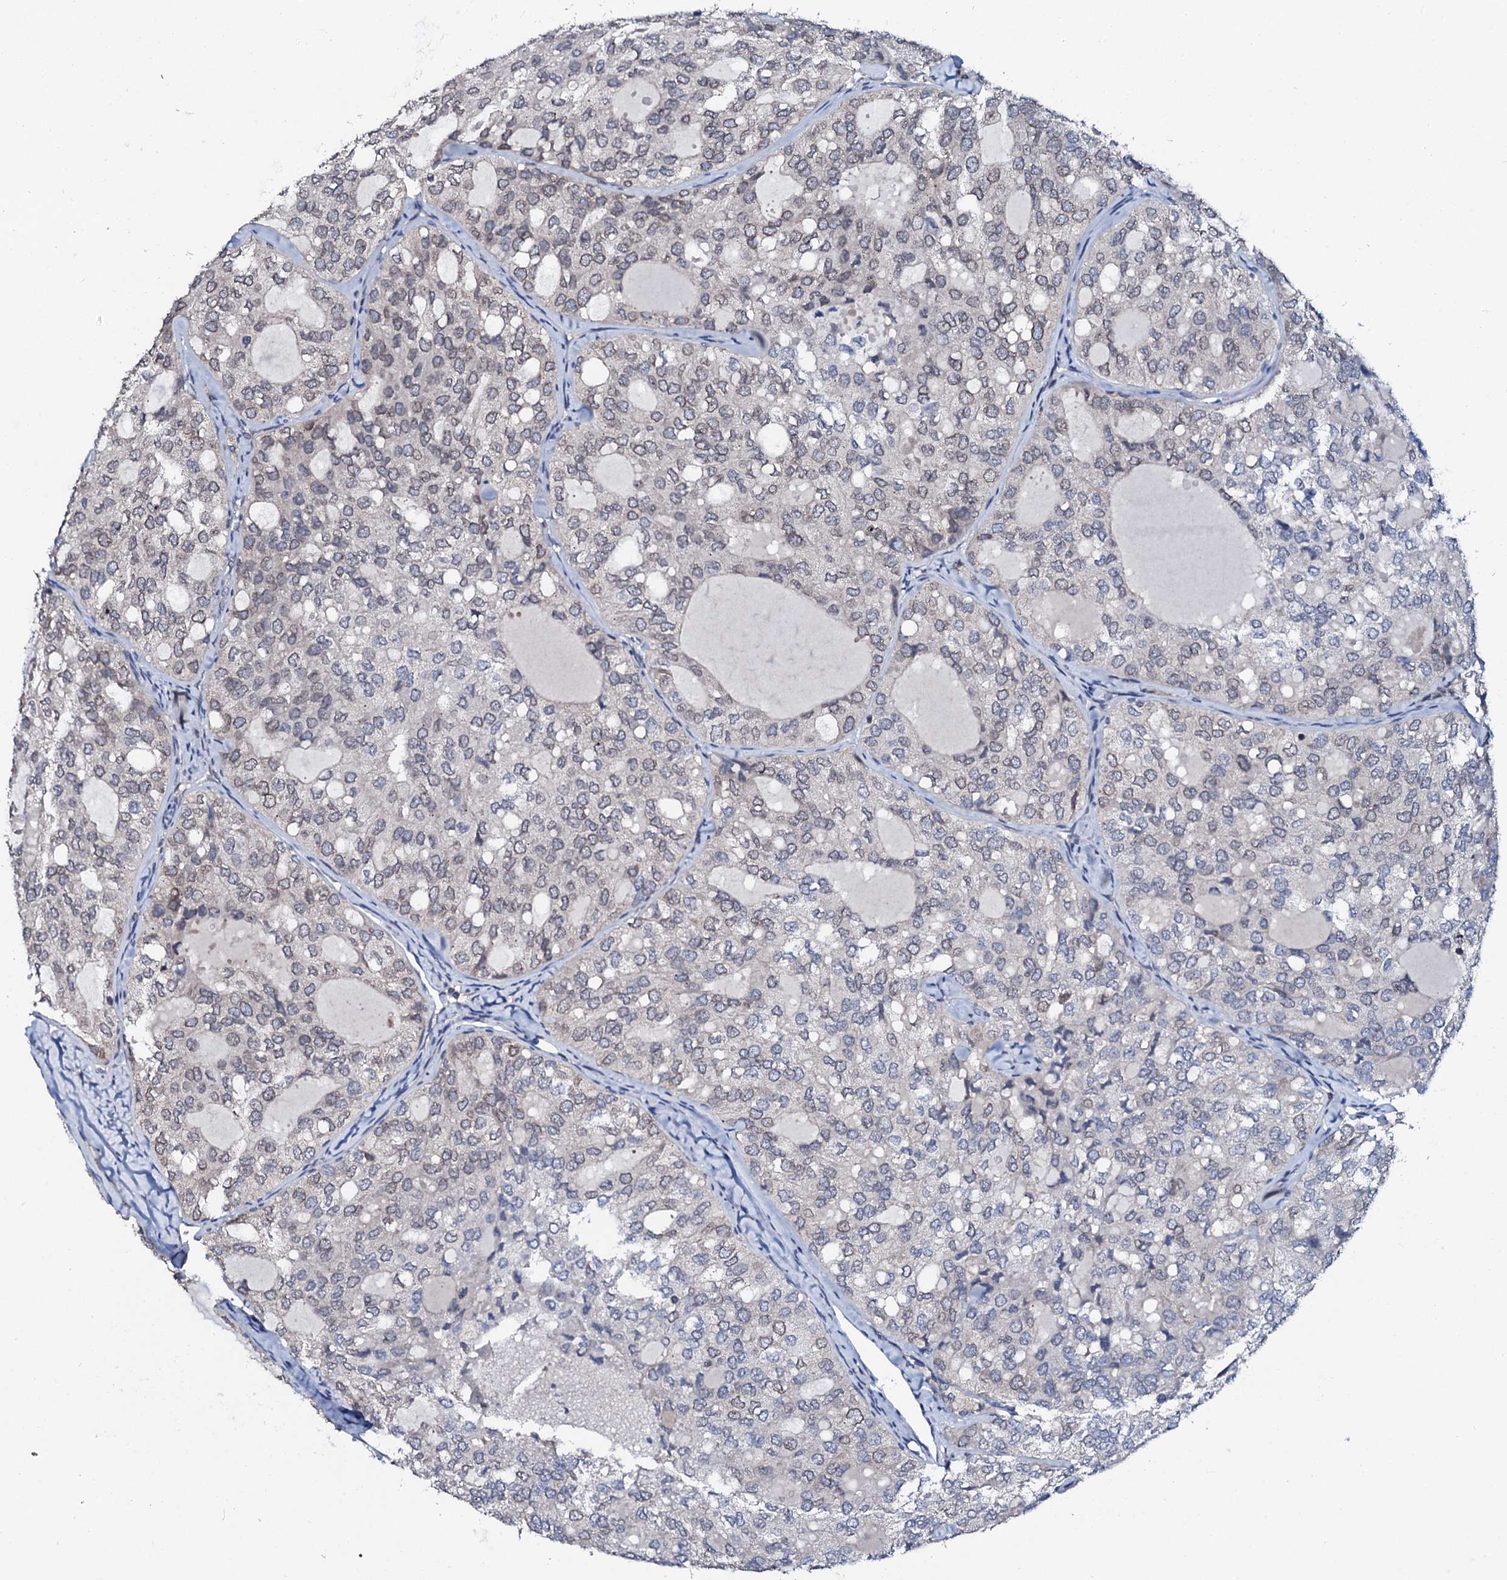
{"staining": {"intensity": "weak", "quantity": "<25%", "location": "nuclear"}, "tissue": "thyroid cancer", "cell_type": "Tumor cells", "image_type": "cancer", "snomed": [{"axis": "morphology", "description": "Follicular adenoma carcinoma, NOS"}, {"axis": "topography", "description": "Thyroid gland"}], "caption": "Immunohistochemistry (IHC) of follicular adenoma carcinoma (thyroid) reveals no positivity in tumor cells.", "gene": "SNTA1", "patient": {"sex": "male", "age": 75}}